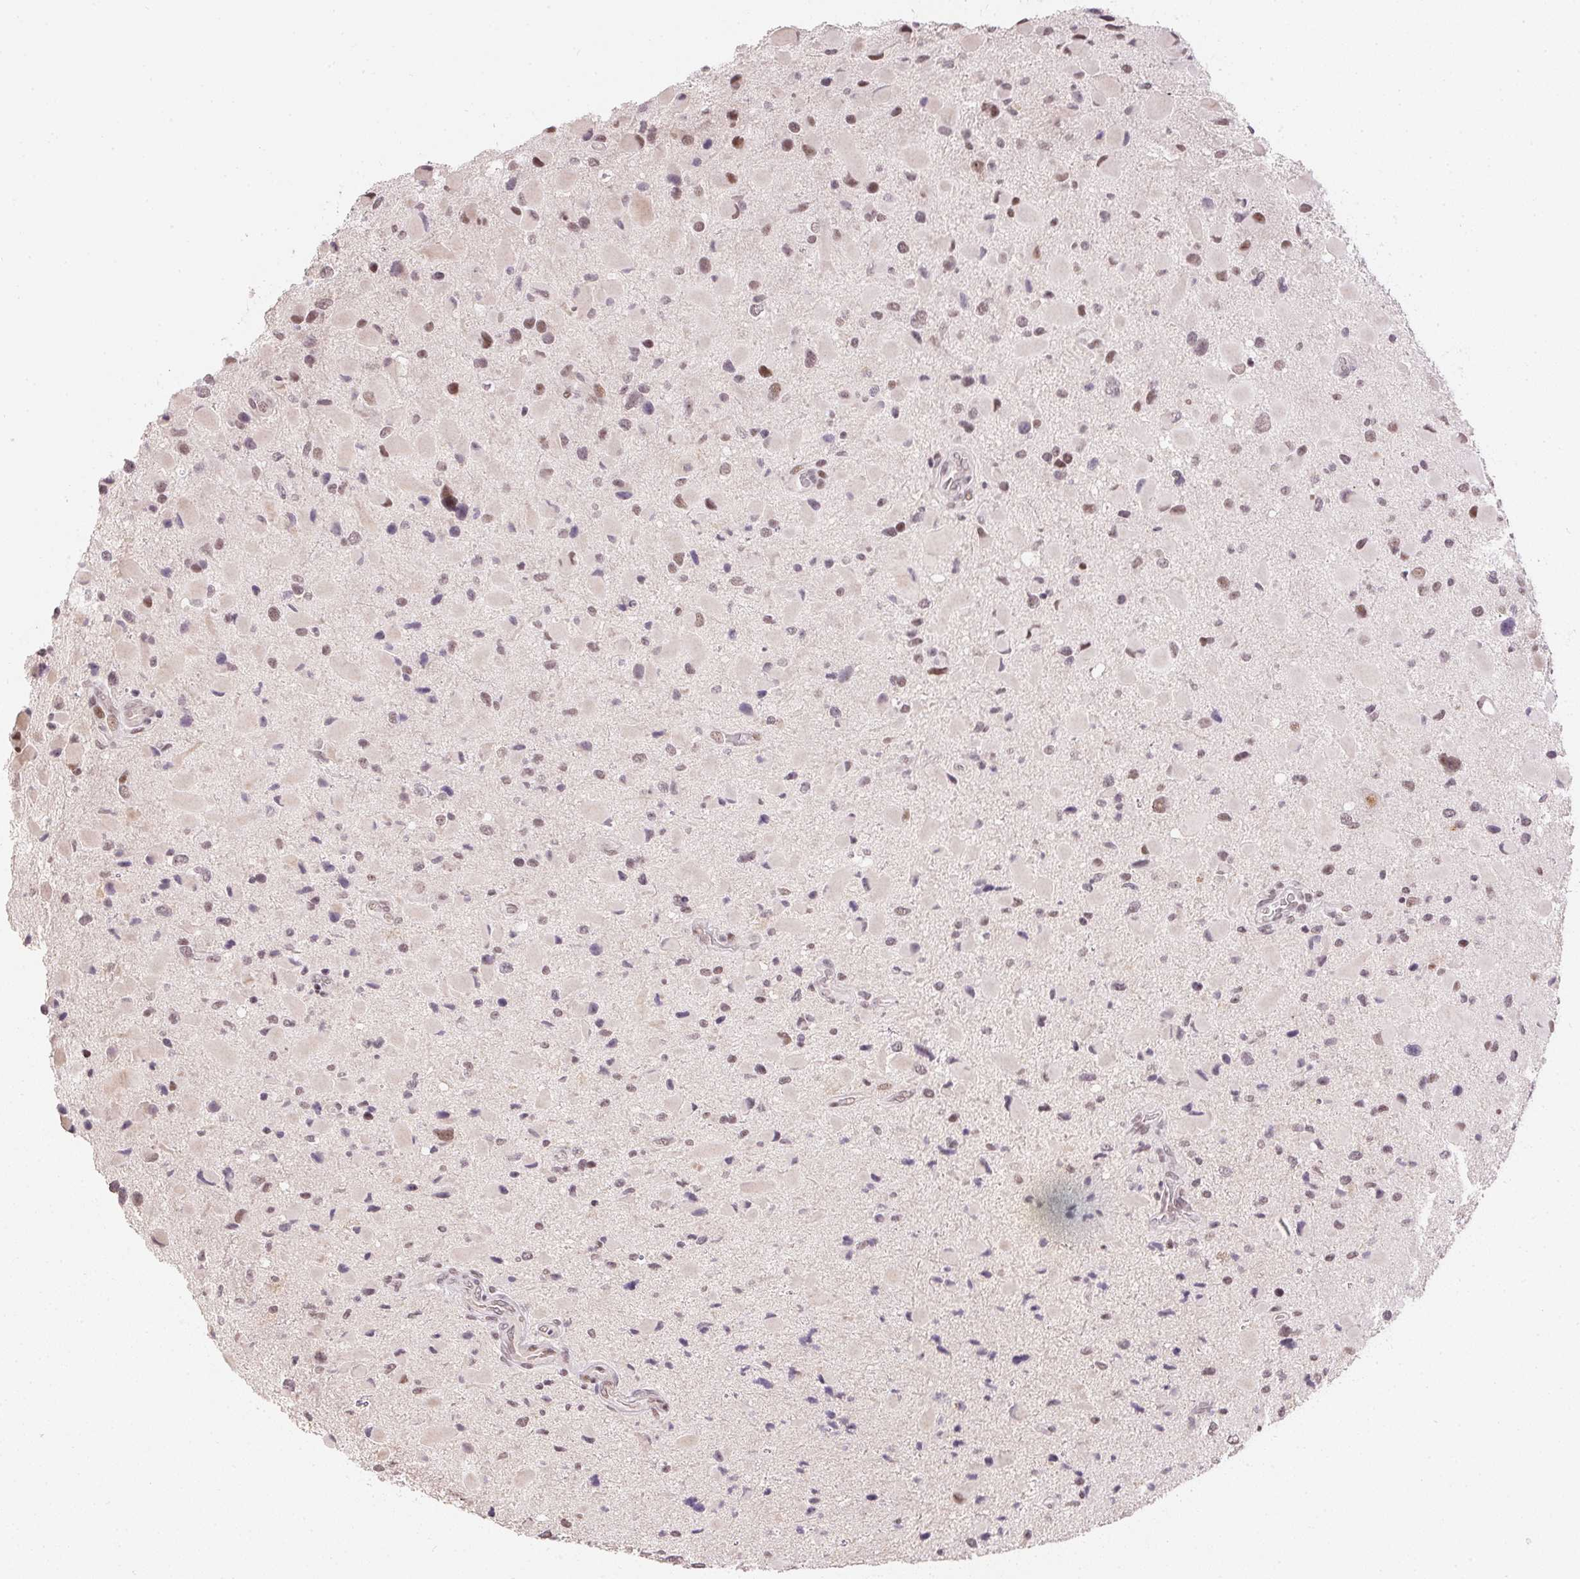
{"staining": {"intensity": "weak", "quantity": "25%-75%", "location": "nuclear"}, "tissue": "glioma", "cell_type": "Tumor cells", "image_type": "cancer", "snomed": [{"axis": "morphology", "description": "Glioma, malignant, Low grade"}, {"axis": "topography", "description": "Brain"}], "caption": "Malignant glioma (low-grade) tissue demonstrates weak nuclear expression in about 25%-75% of tumor cells The staining was performed using DAB, with brown indicating positive protein expression. Nuclei are stained blue with hematoxylin.", "gene": "KDM4D", "patient": {"sex": "female", "age": 32}}